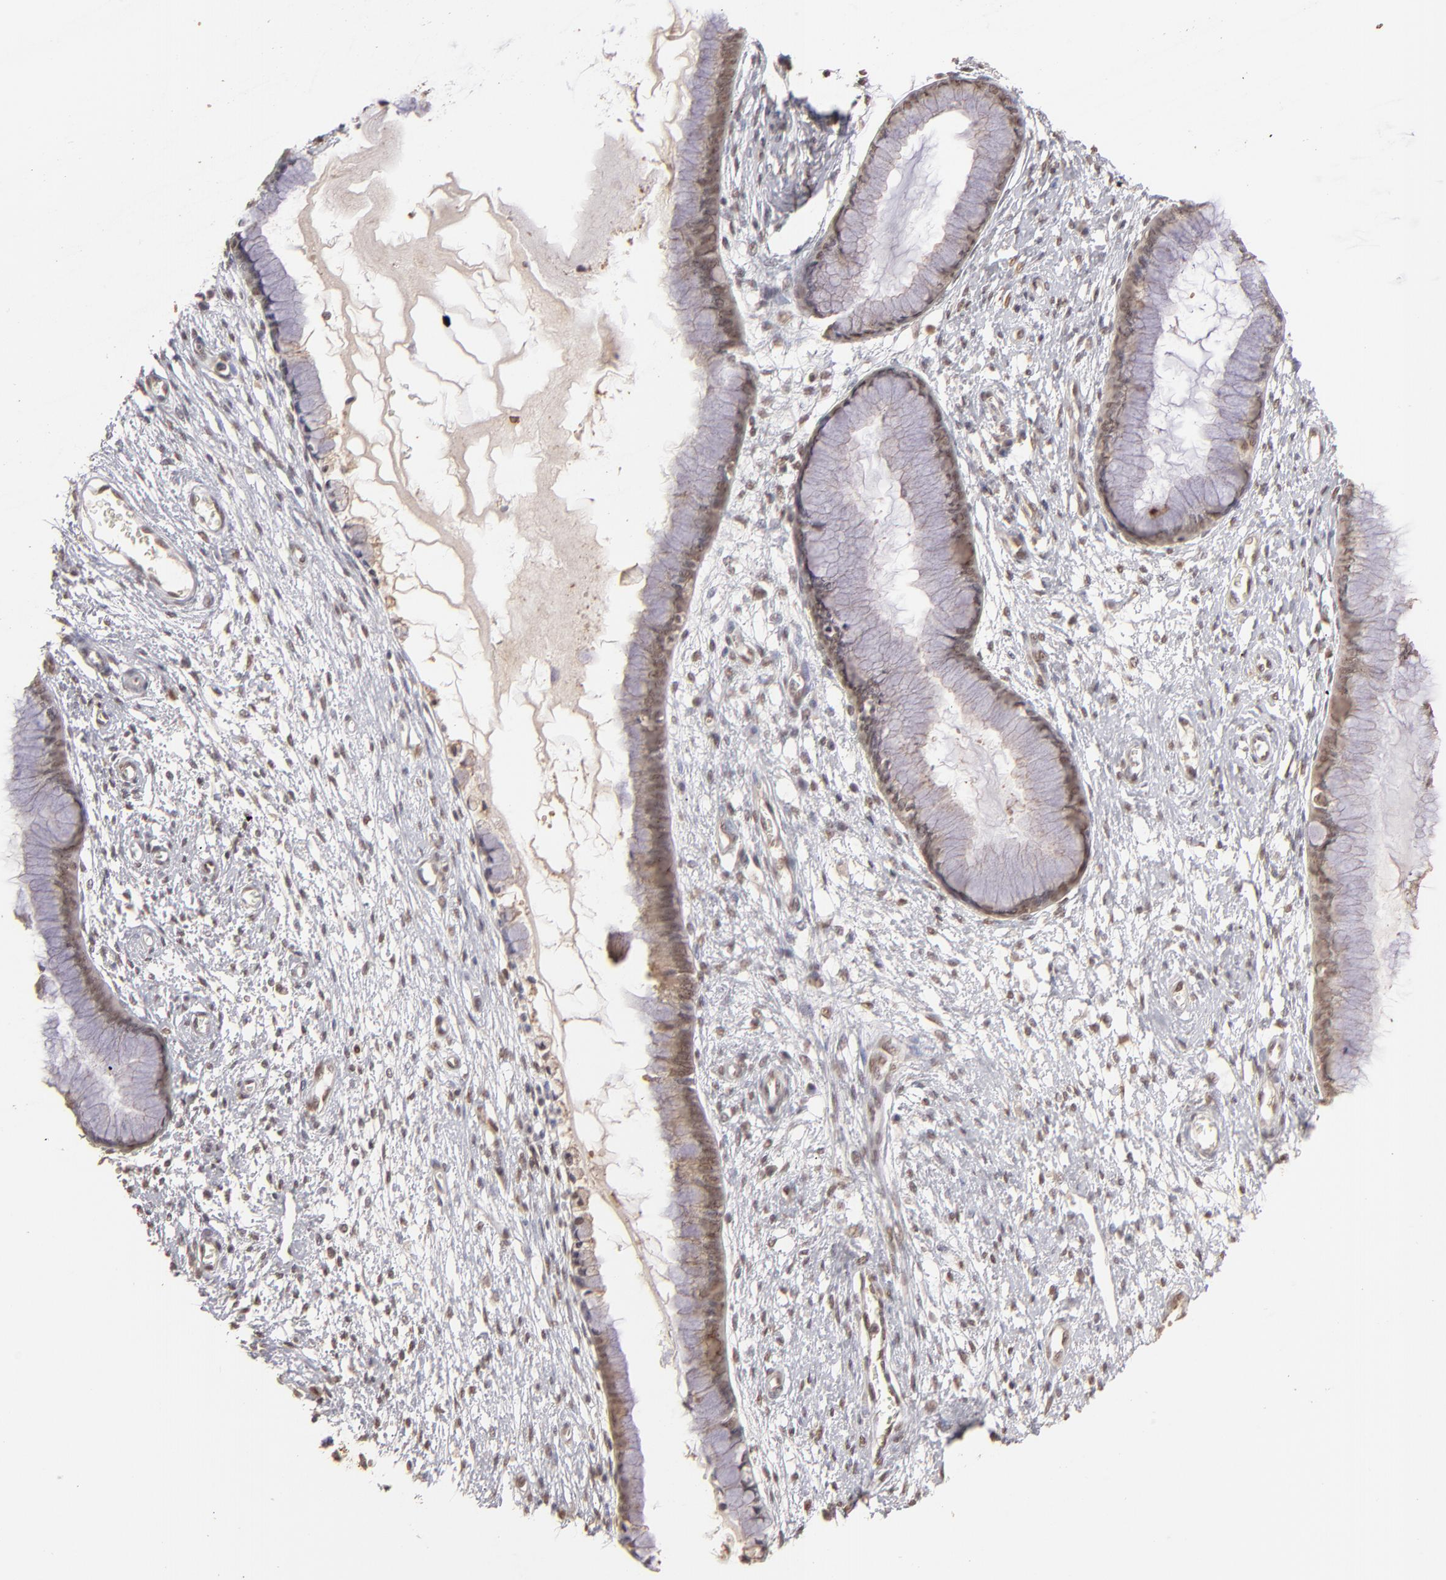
{"staining": {"intensity": "weak", "quantity": ">75%", "location": "nuclear"}, "tissue": "cervix", "cell_type": "Glandular cells", "image_type": "normal", "snomed": [{"axis": "morphology", "description": "Normal tissue, NOS"}, {"axis": "topography", "description": "Cervix"}], "caption": "Immunohistochemistry (IHC) (DAB) staining of unremarkable human cervix shows weak nuclear protein expression in about >75% of glandular cells.", "gene": "CLOCK", "patient": {"sex": "female", "age": 55}}